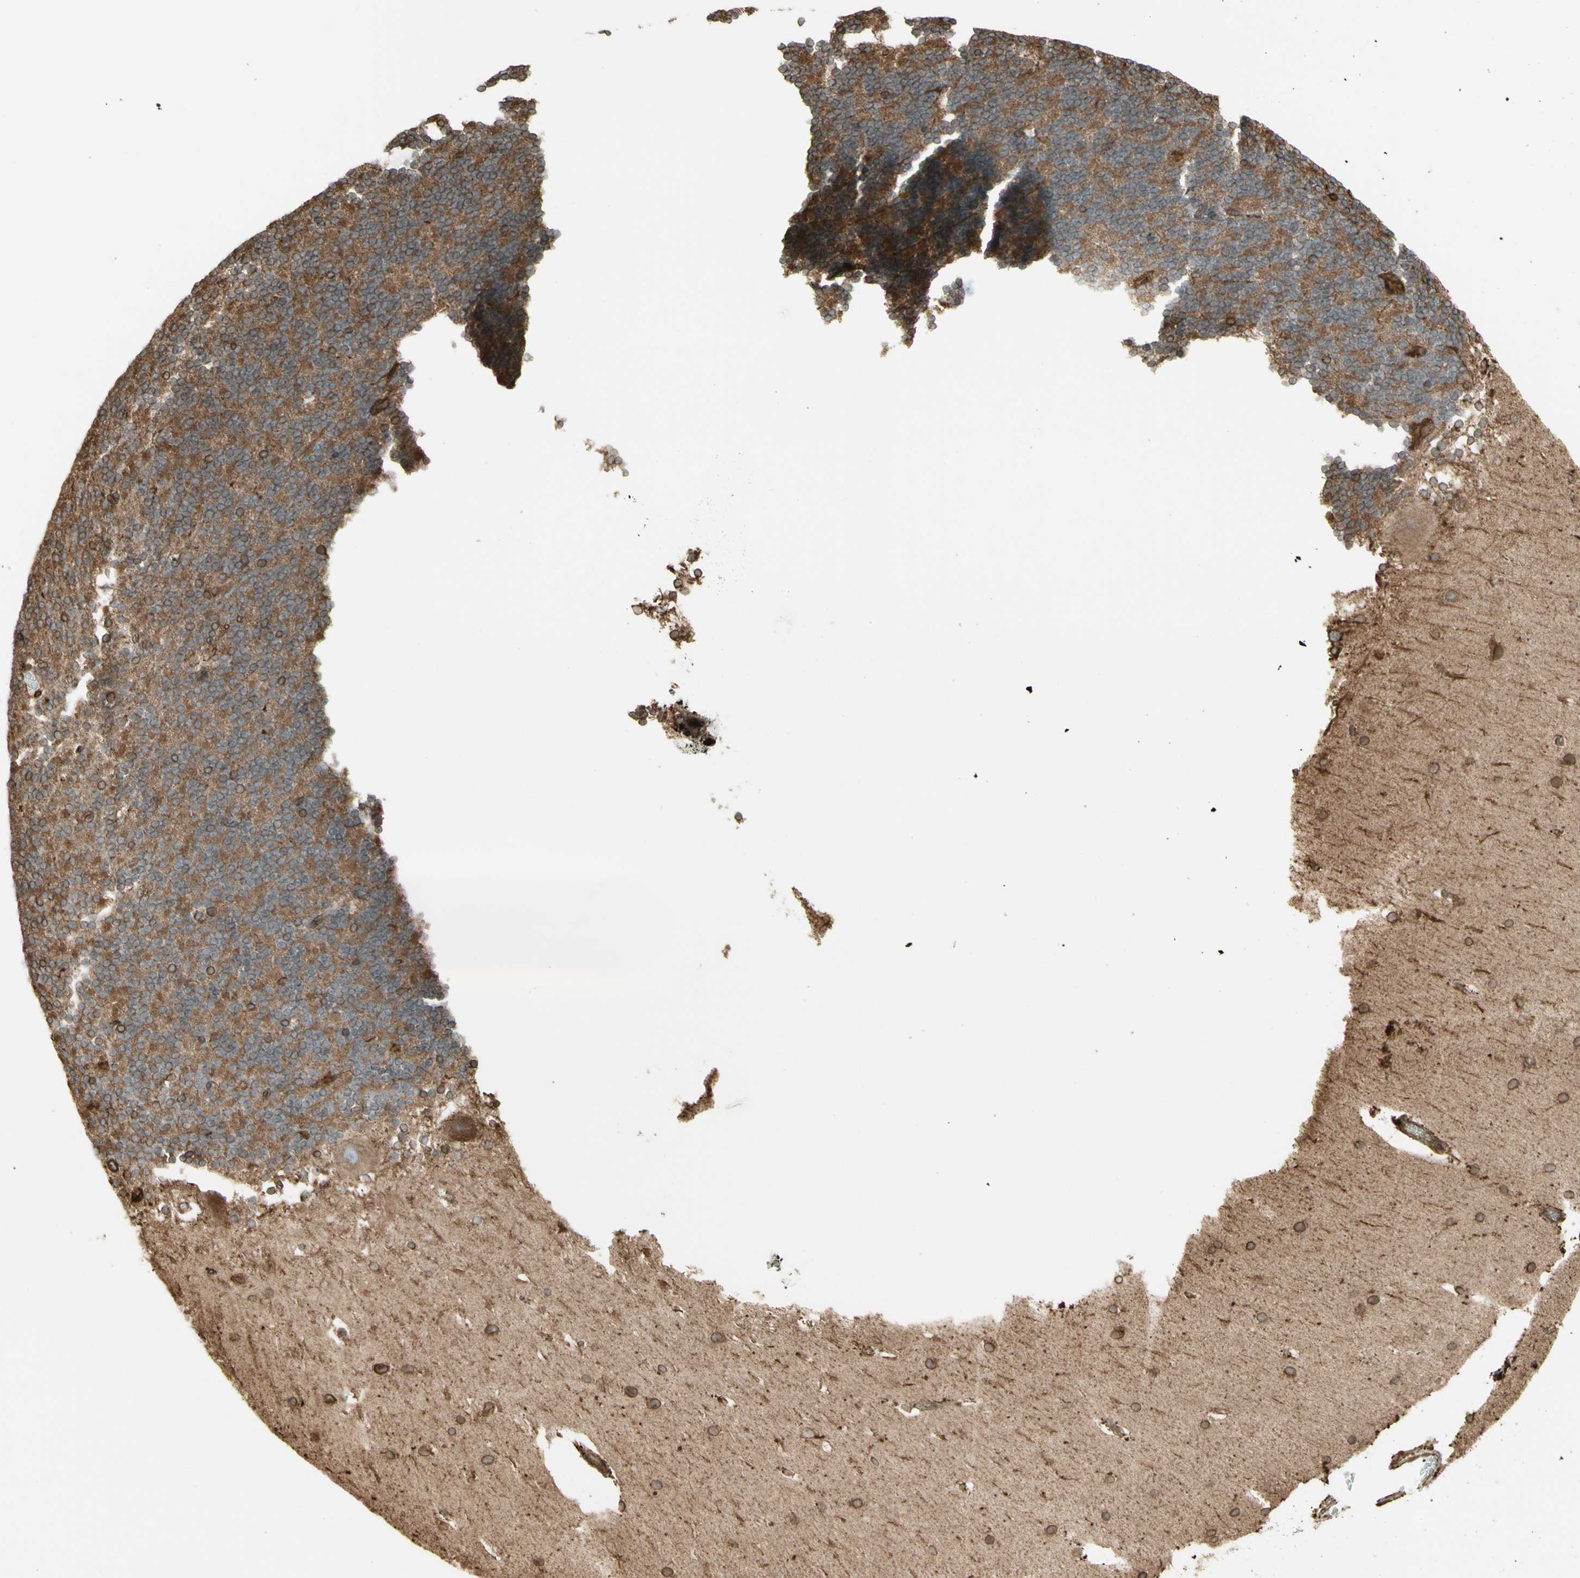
{"staining": {"intensity": "moderate", "quantity": ">75%", "location": "cytoplasmic/membranous"}, "tissue": "cerebellum", "cell_type": "Cells in granular layer", "image_type": "normal", "snomed": [{"axis": "morphology", "description": "Normal tissue, NOS"}, {"axis": "topography", "description": "Cerebellum"}], "caption": "IHC micrograph of benign cerebellum stained for a protein (brown), which demonstrates medium levels of moderate cytoplasmic/membranous expression in approximately >75% of cells in granular layer.", "gene": "CANX", "patient": {"sex": "female", "age": 19}}